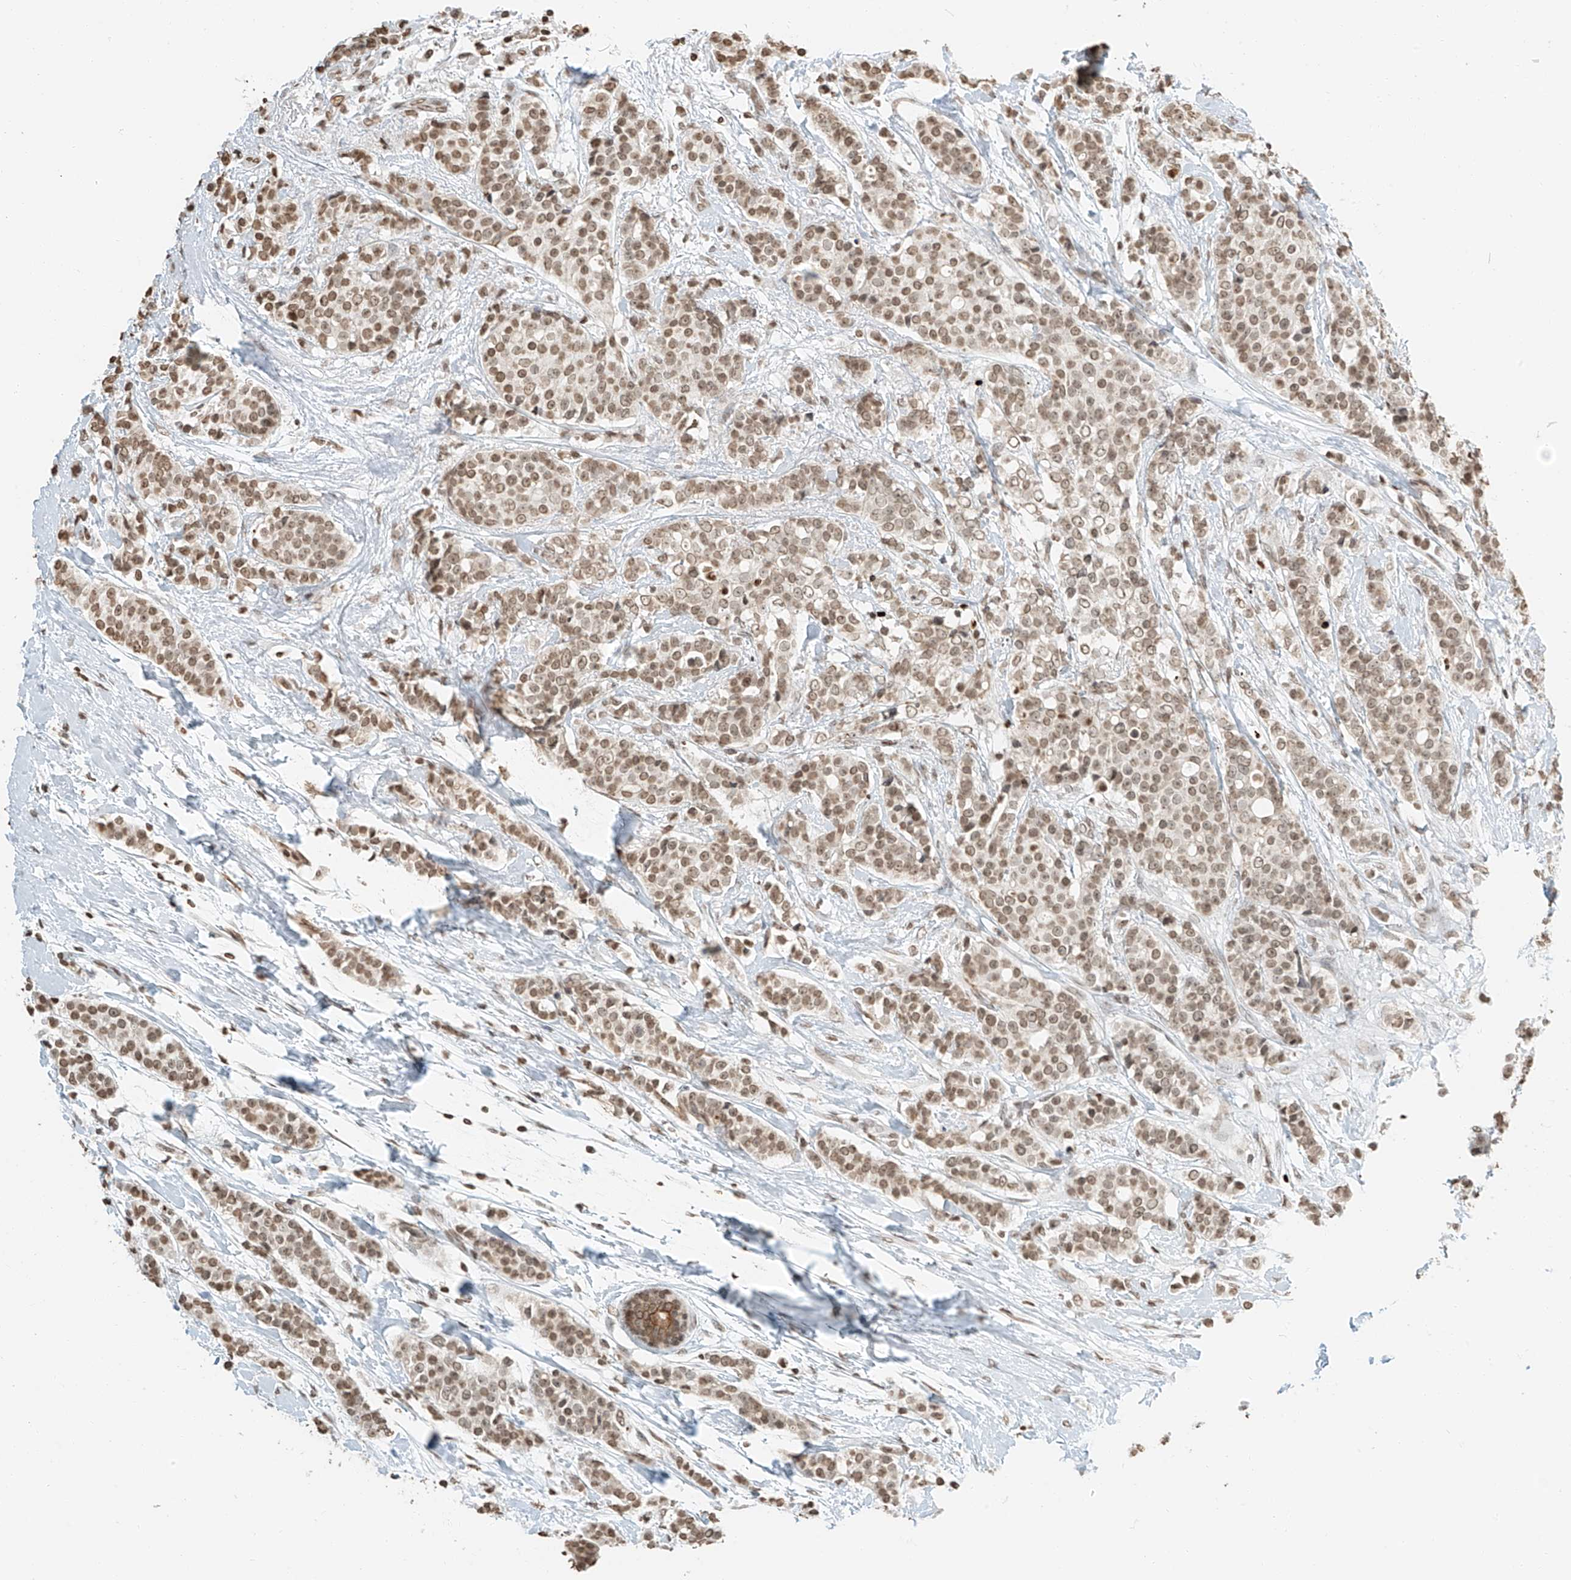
{"staining": {"intensity": "moderate", "quantity": ">75%", "location": "nuclear"}, "tissue": "breast cancer", "cell_type": "Tumor cells", "image_type": "cancer", "snomed": [{"axis": "morphology", "description": "Lobular carcinoma"}, {"axis": "topography", "description": "Breast"}], "caption": "The image exhibits staining of breast lobular carcinoma, revealing moderate nuclear protein positivity (brown color) within tumor cells.", "gene": "C17orf58", "patient": {"sex": "female", "age": 51}}